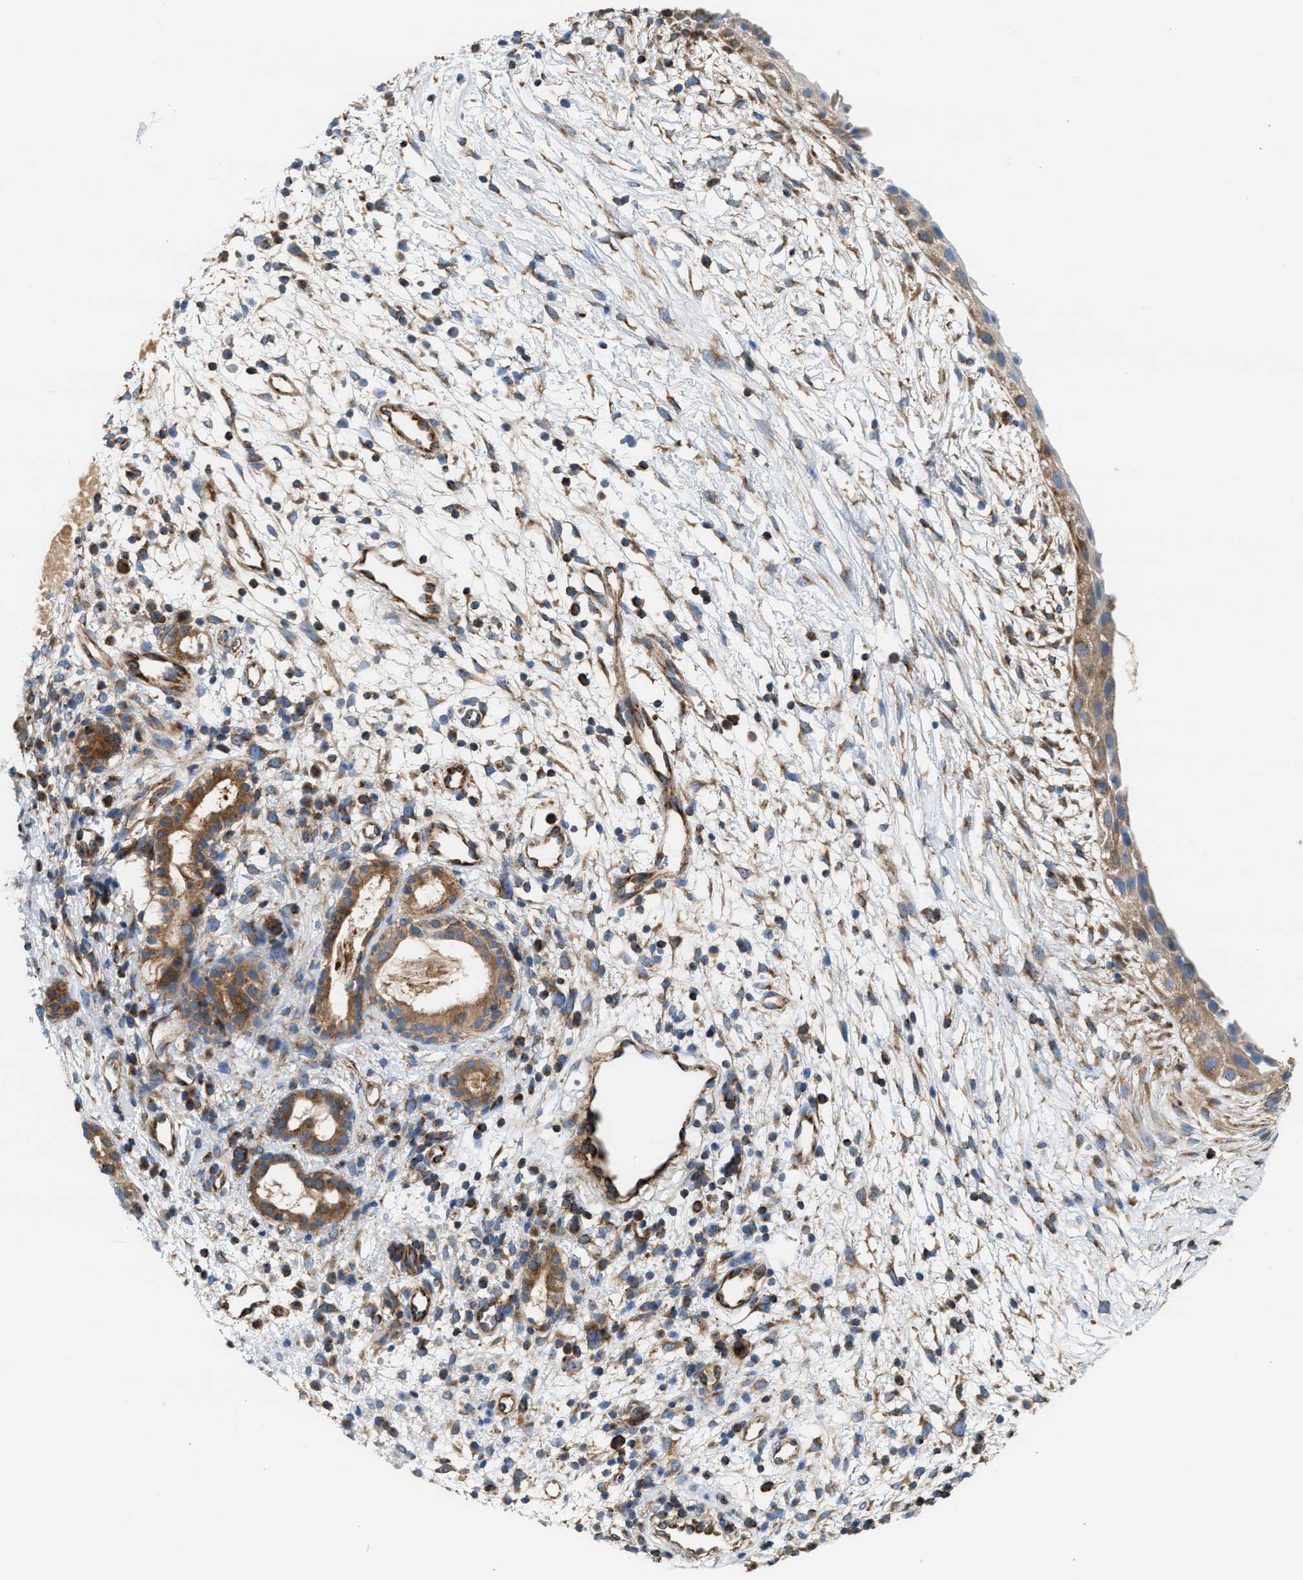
{"staining": {"intensity": "moderate", "quantity": ">75%", "location": "cytoplasmic/membranous"}, "tissue": "nasopharynx", "cell_type": "Respiratory epithelial cells", "image_type": "normal", "snomed": [{"axis": "morphology", "description": "Normal tissue, NOS"}, {"axis": "topography", "description": "Nasopharynx"}], "caption": "Respiratory epithelial cells demonstrate medium levels of moderate cytoplasmic/membranous positivity in approximately >75% of cells in unremarkable human nasopharynx.", "gene": "TBC1D15", "patient": {"sex": "male", "age": 22}}